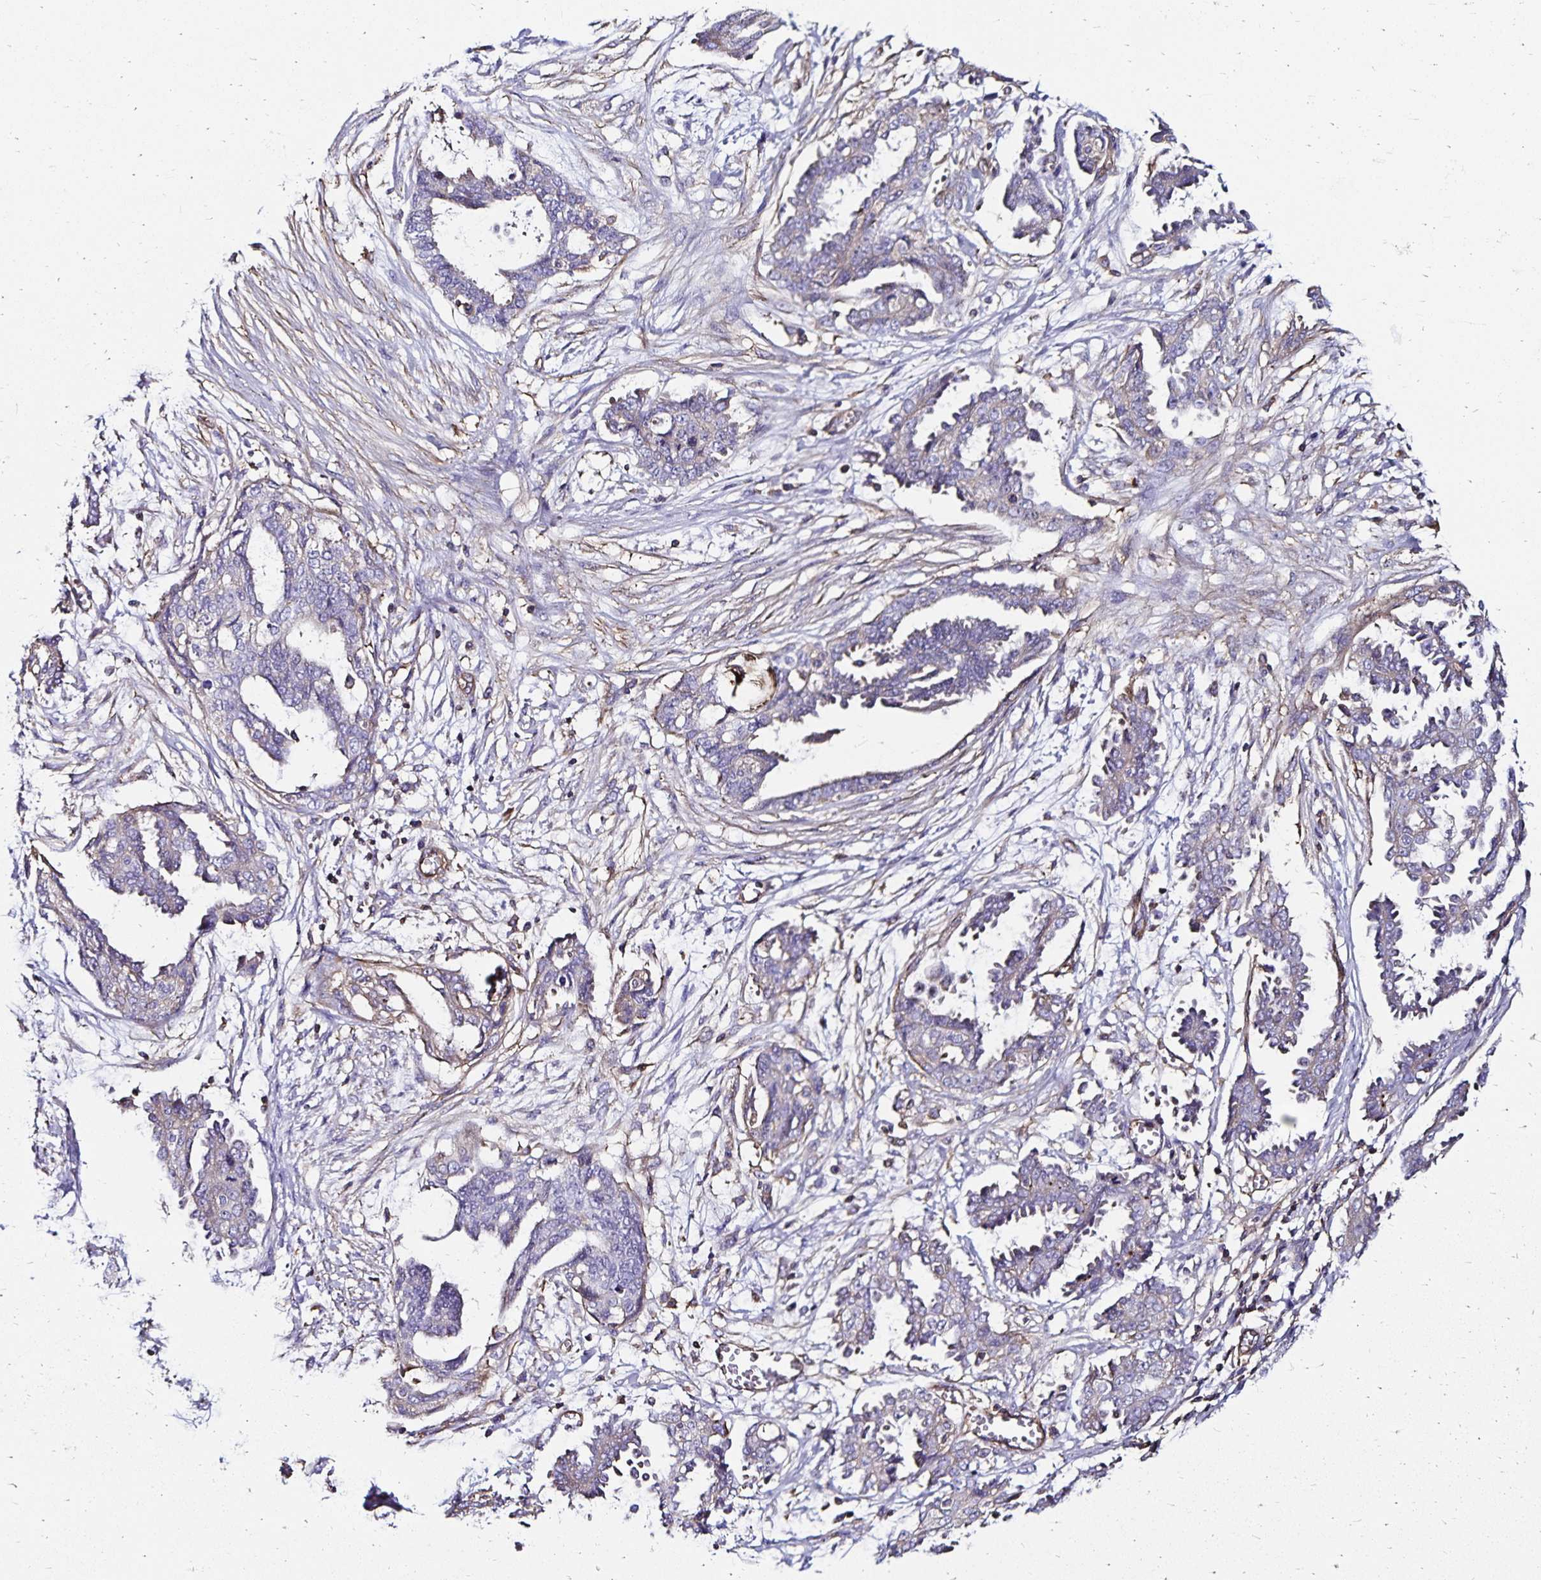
{"staining": {"intensity": "negative", "quantity": "none", "location": "none"}, "tissue": "ovarian cancer", "cell_type": "Tumor cells", "image_type": "cancer", "snomed": [{"axis": "morphology", "description": "Cystadenocarcinoma, serous, NOS"}, {"axis": "topography", "description": "Ovary"}], "caption": "IHC of ovarian serous cystadenocarcinoma reveals no positivity in tumor cells.", "gene": "RPRML", "patient": {"sex": "female", "age": 71}}